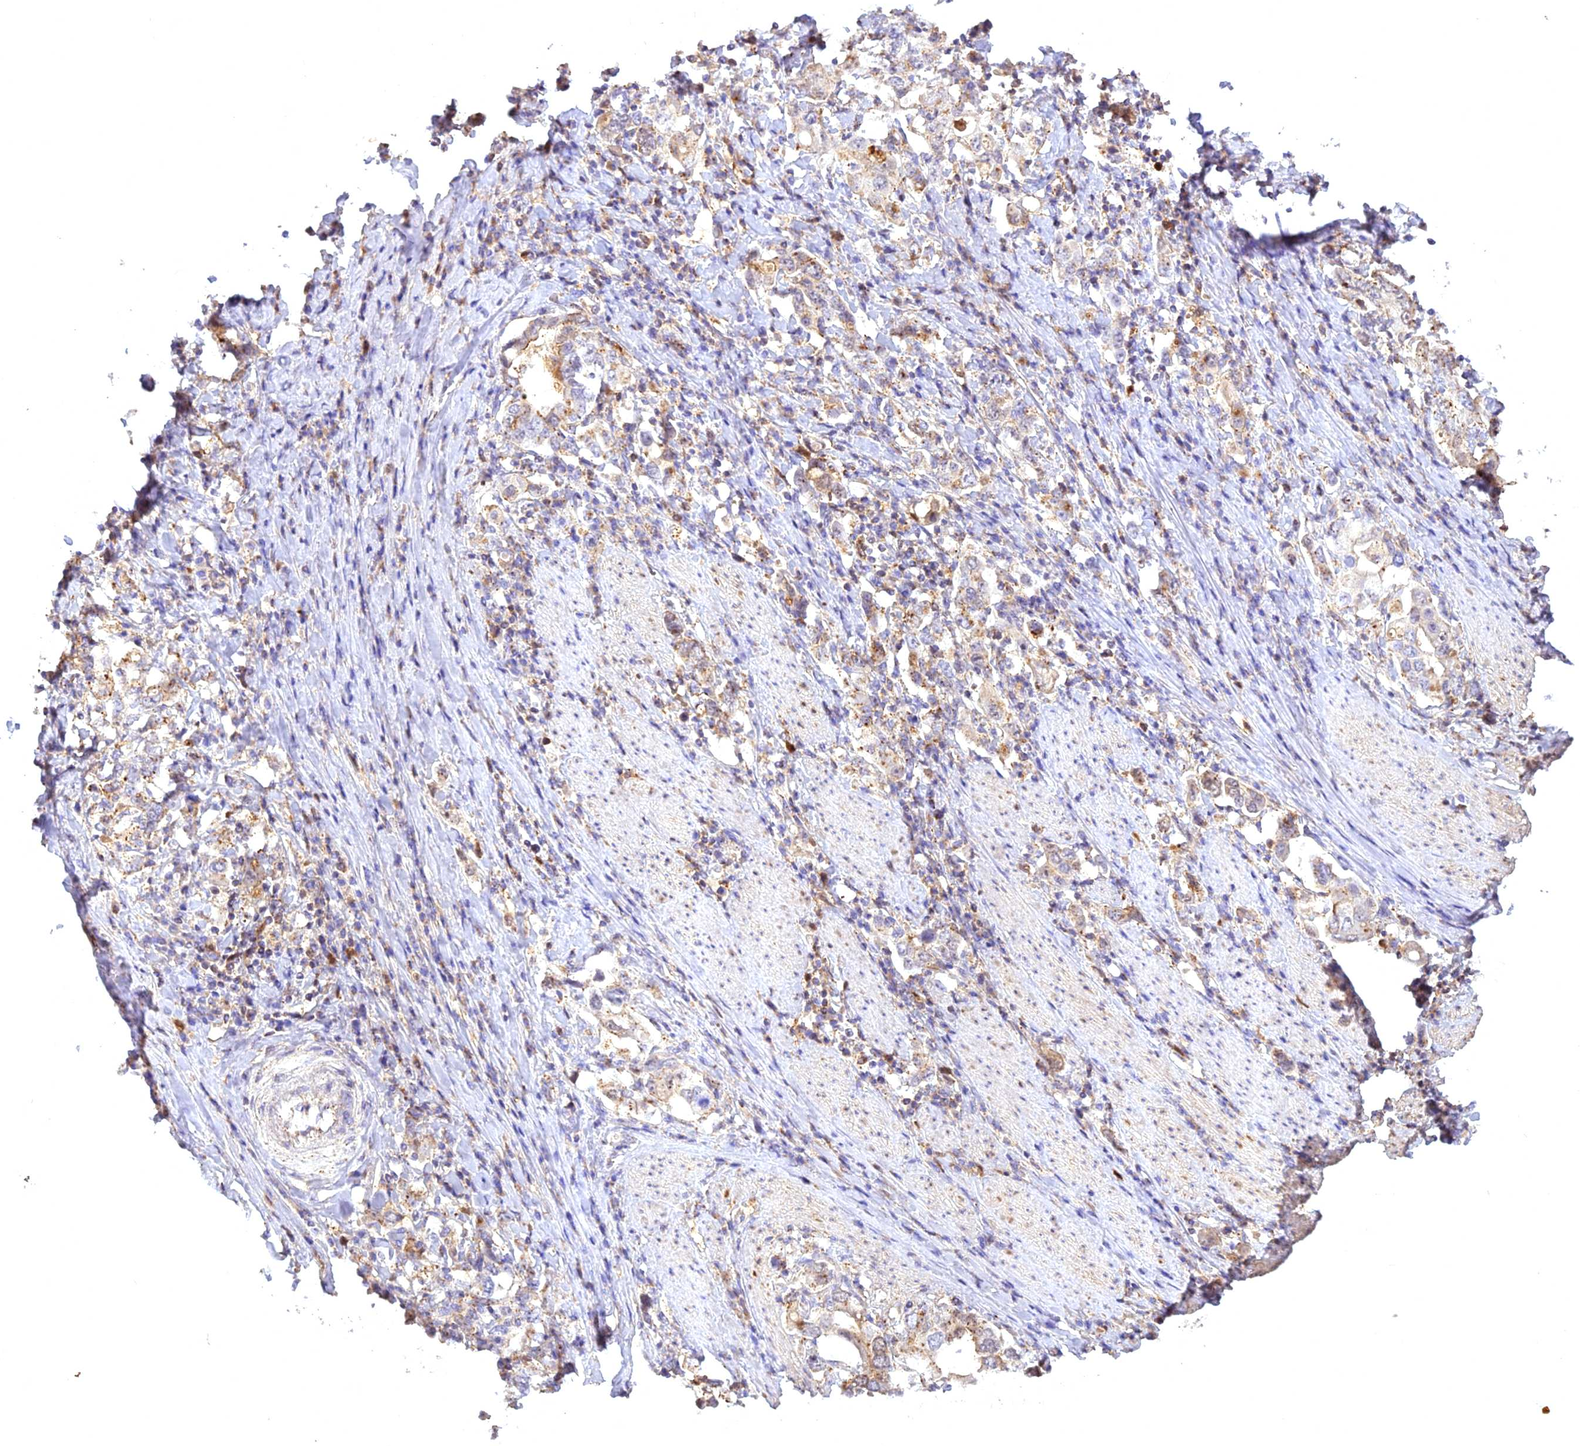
{"staining": {"intensity": "moderate", "quantity": "<25%", "location": "cytoplasmic/membranous"}, "tissue": "stomach cancer", "cell_type": "Tumor cells", "image_type": "cancer", "snomed": [{"axis": "morphology", "description": "Adenocarcinoma, NOS"}, {"axis": "topography", "description": "Stomach, upper"}, {"axis": "topography", "description": "Stomach"}], "caption": "This image shows immunohistochemistry staining of stomach cancer, with low moderate cytoplasmic/membranous staining in approximately <25% of tumor cells.", "gene": "CENPV", "patient": {"sex": "male", "age": 62}}